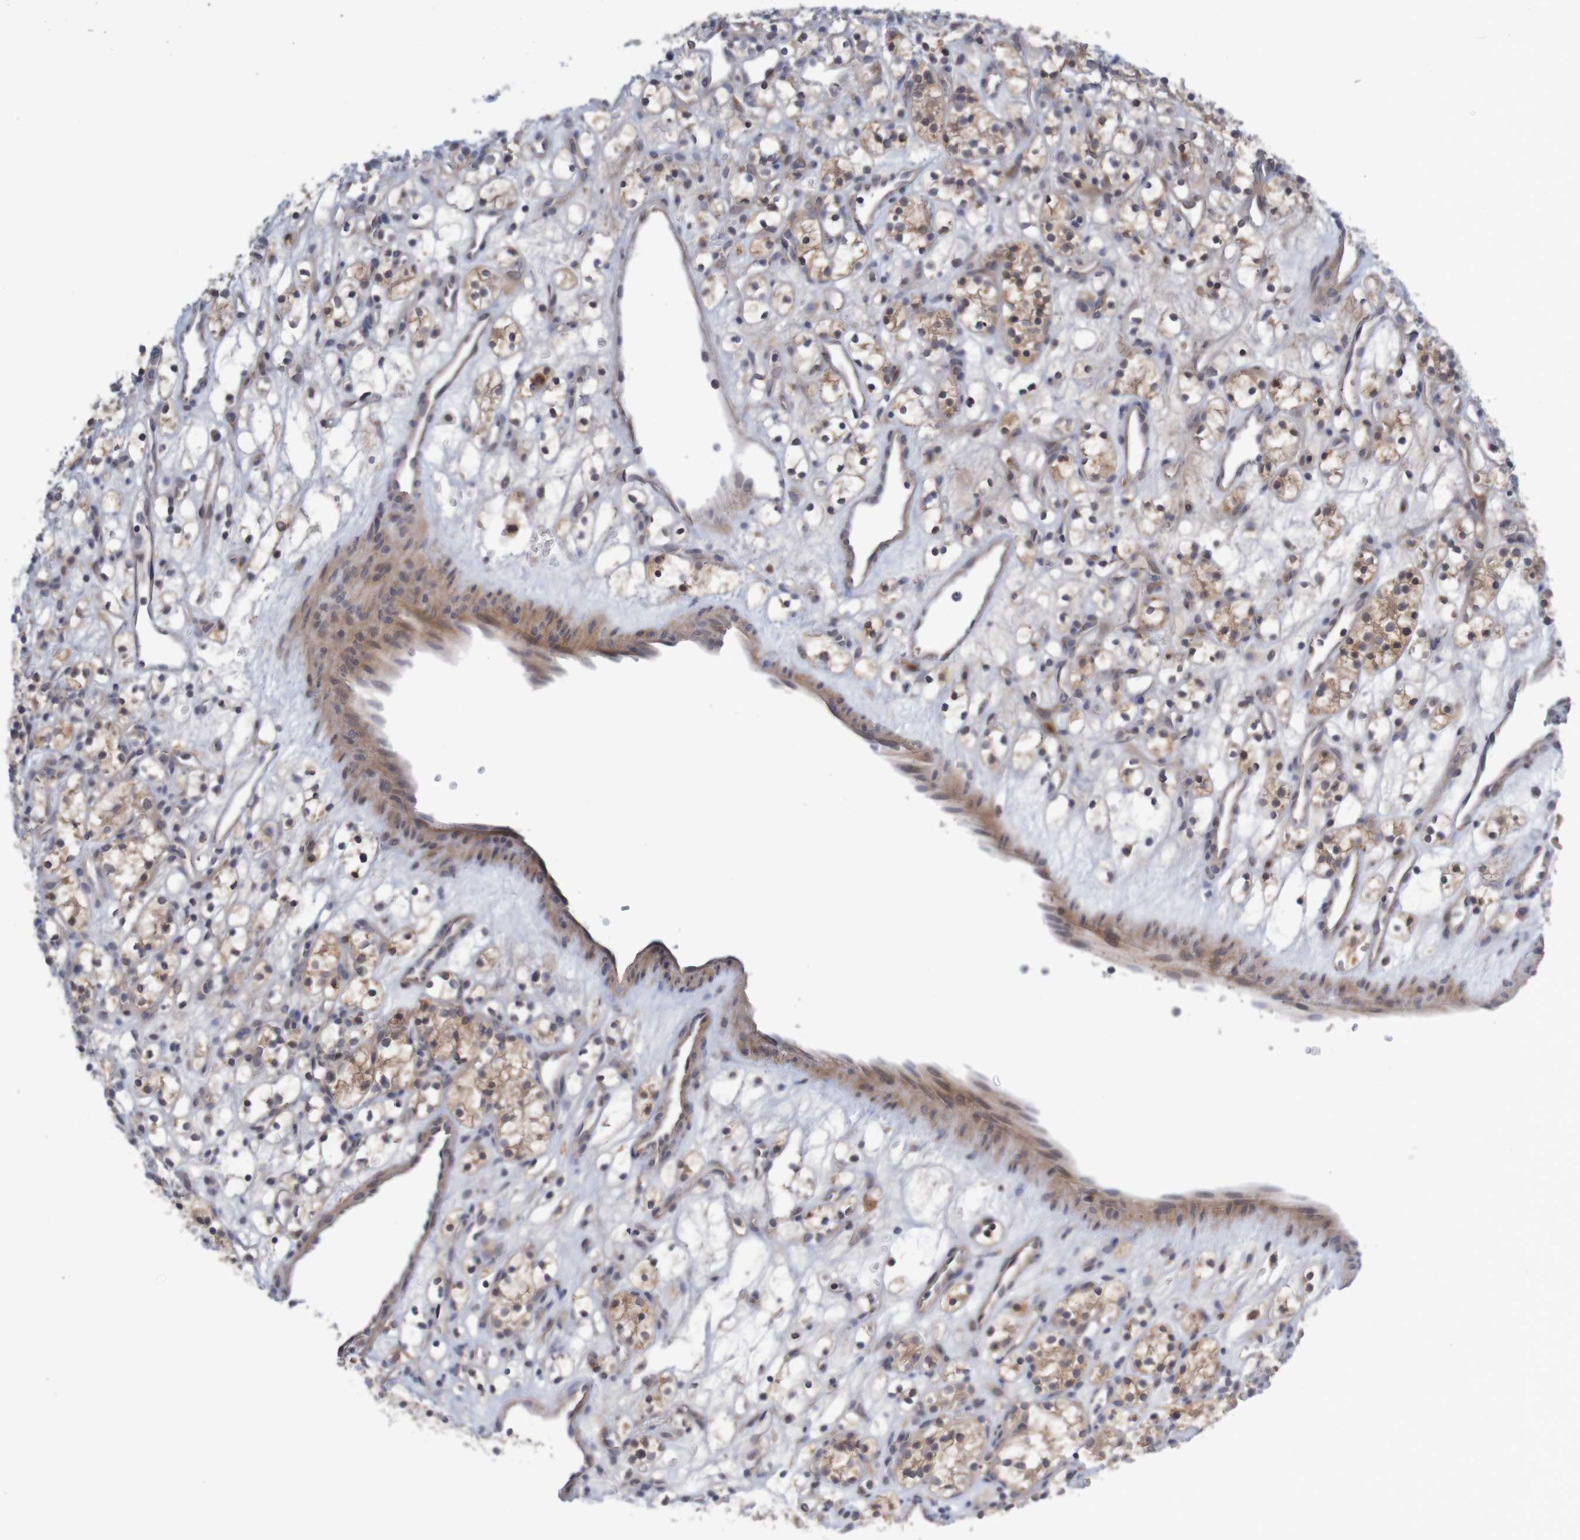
{"staining": {"intensity": "moderate", "quantity": ">75%", "location": "cytoplasmic/membranous"}, "tissue": "renal cancer", "cell_type": "Tumor cells", "image_type": "cancer", "snomed": [{"axis": "morphology", "description": "Adenocarcinoma, NOS"}, {"axis": "topography", "description": "Kidney"}], "caption": "IHC (DAB) staining of renal adenocarcinoma displays moderate cytoplasmic/membranous protein positivity in about >75% of tumor cells.", "gene": "ANKK1", "patient": {"sex": "female", "age": 60}}